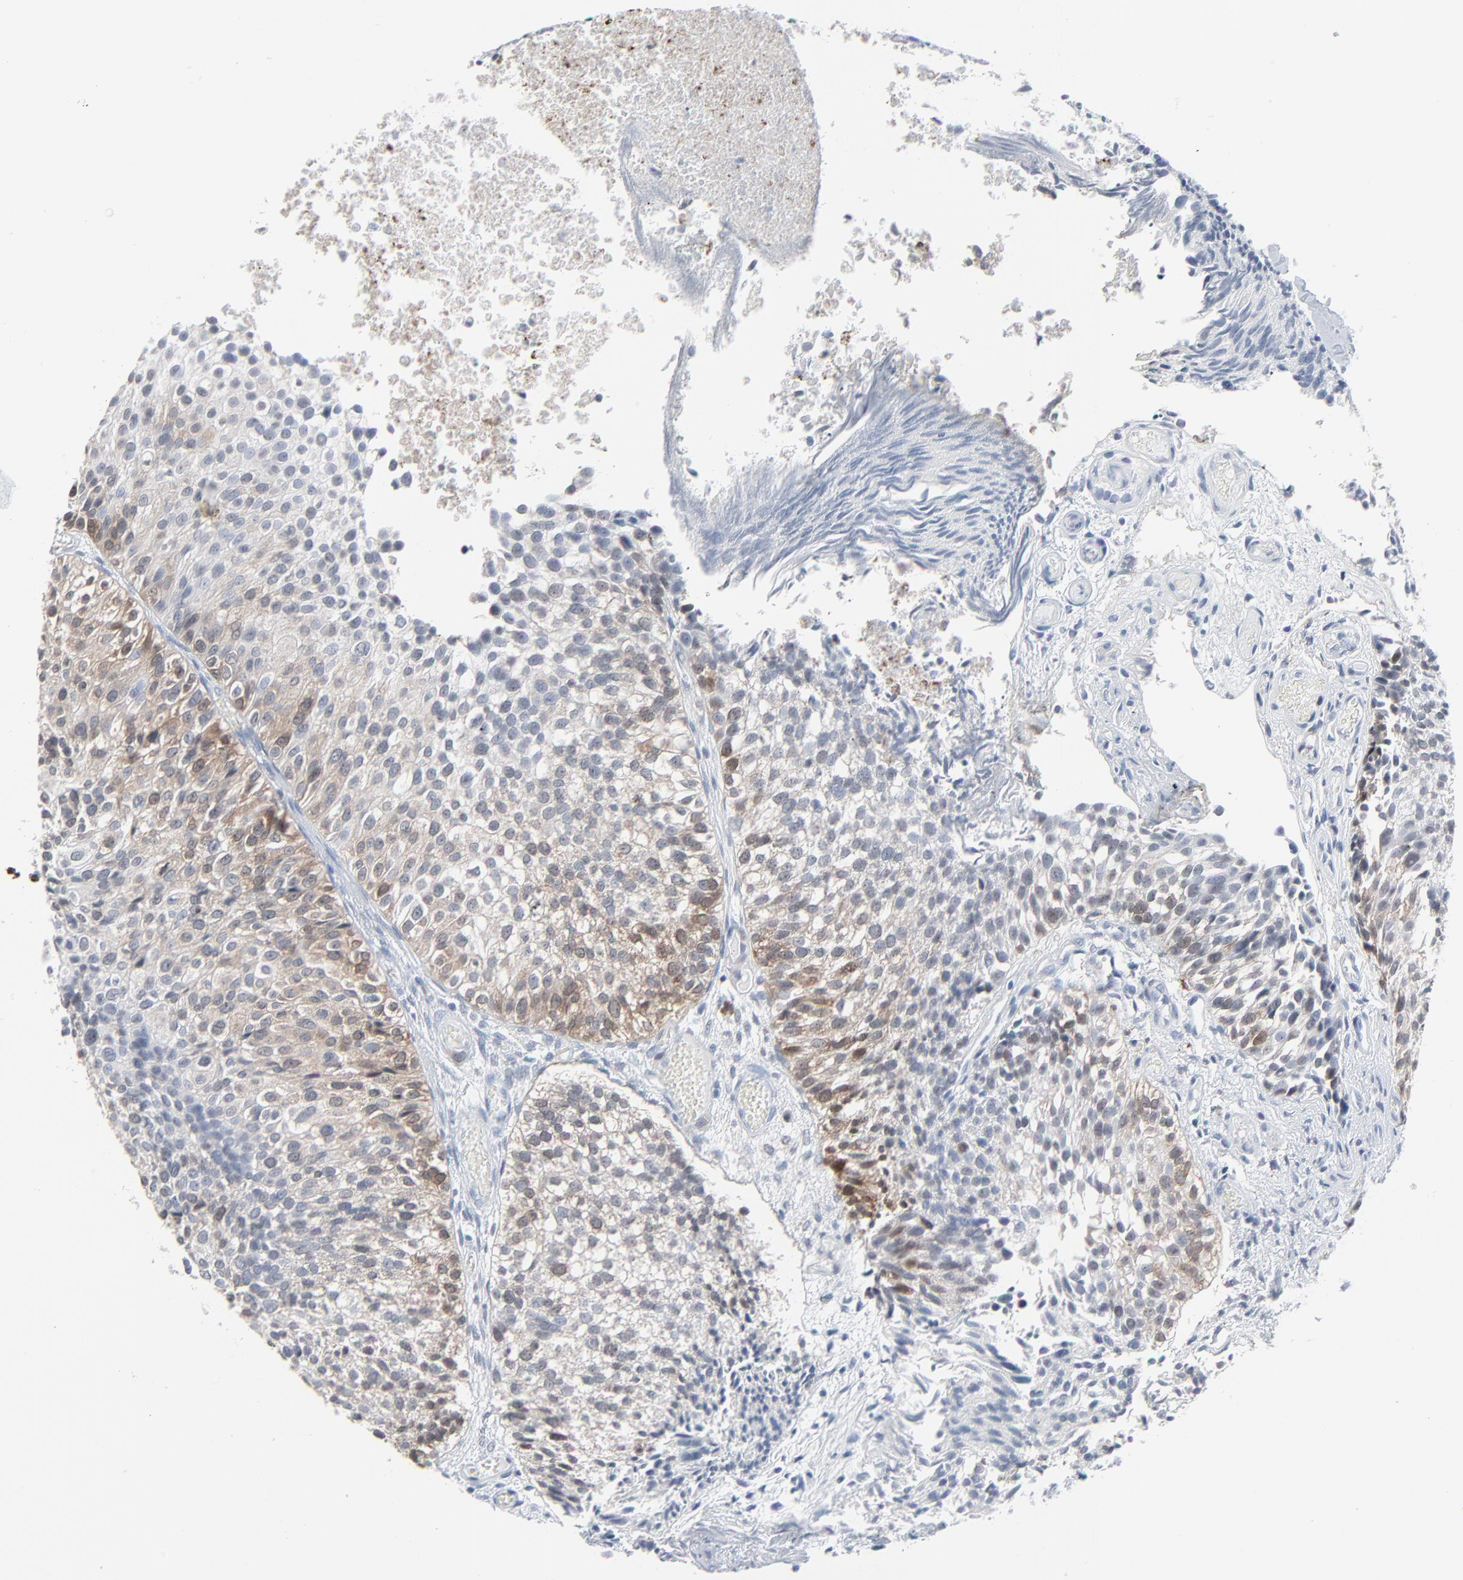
{"staining": {"intensity": "weak", "quantity": "25%-75%", "location": "cytoplasmic/membranous"}, "tissue": "urothelial cancer", "cell_type": "Tumor cells", "image_type": "cancer", "snomed": [{"axis": "morphology", "description": "Urothelial carcinoma, Low grade"}, {"axis": "topography", "description": "Urinary bladder"}], "caption": "Immunohistochemistry (IHC) of human urothelial cancer reveals low levels of weak cytoplasmic/membranous expression in approximately 25%-75% of tumor cells.", "gene": "PHGDH", "patient": {"sex": "male", "age": 84}}